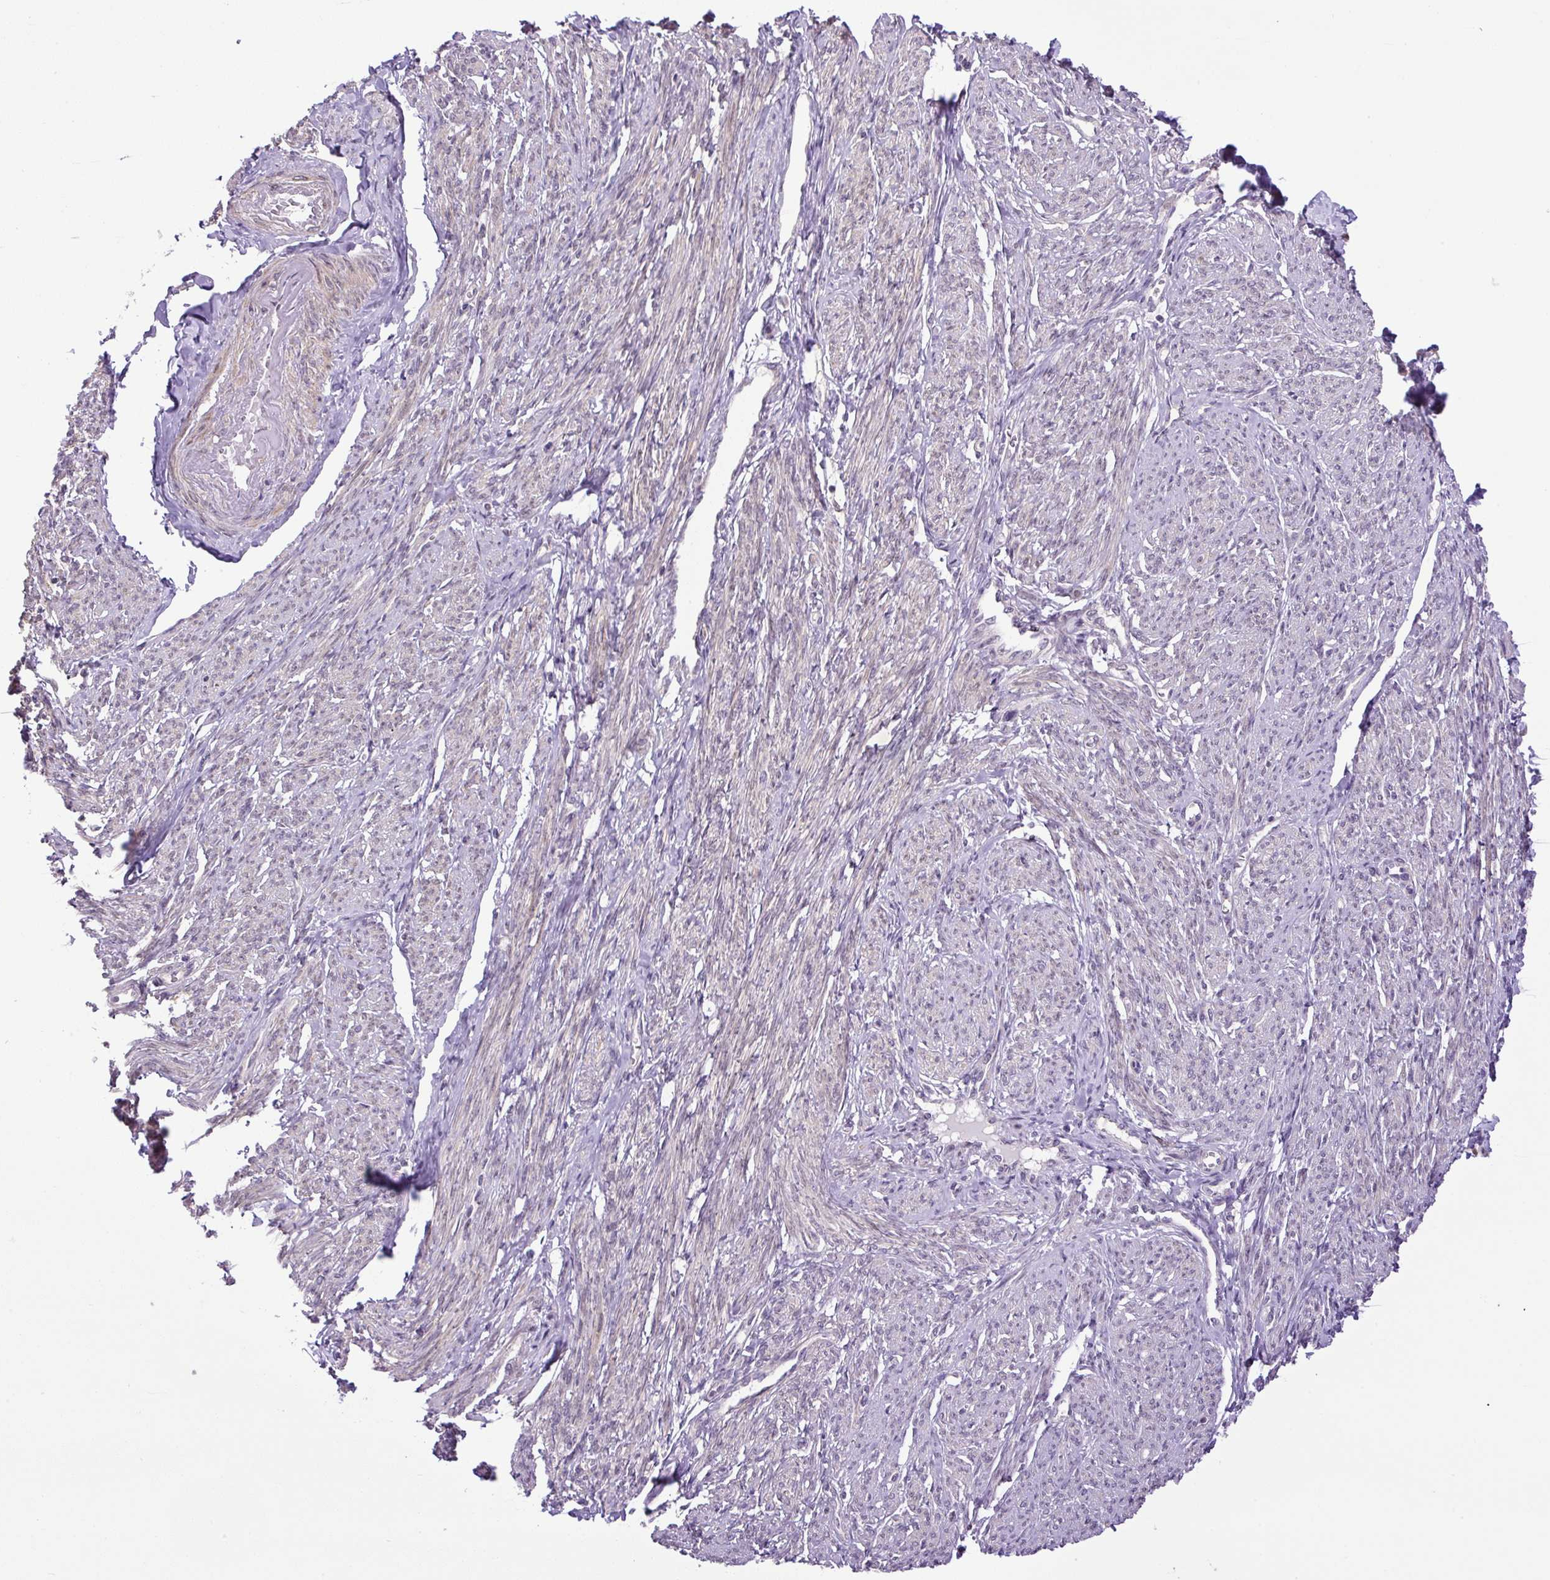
{"staining": {"intensity": "moderate", "quantity": "25%-75%", "location": "cytoplasmic/membranous,nuclear"}, "tissue": "smooth muscle", "cell_type": "Smooth muscle cells", "image_type": "normal", "snomed": [{"axis": "morphology", "description": "Normal tissue, NOS"}, {"axis": "topography", "description": "Smooth muscle"}], "caption": "IHC of normal smooth muscle demonstrates medium levels of moderate cytoplasmic/membranous,nuclear positivity in approximately 25%-75% of smooth muscle cells.", "gene": "KPNA1", "patient": {"sex": "female", "age": 65}}